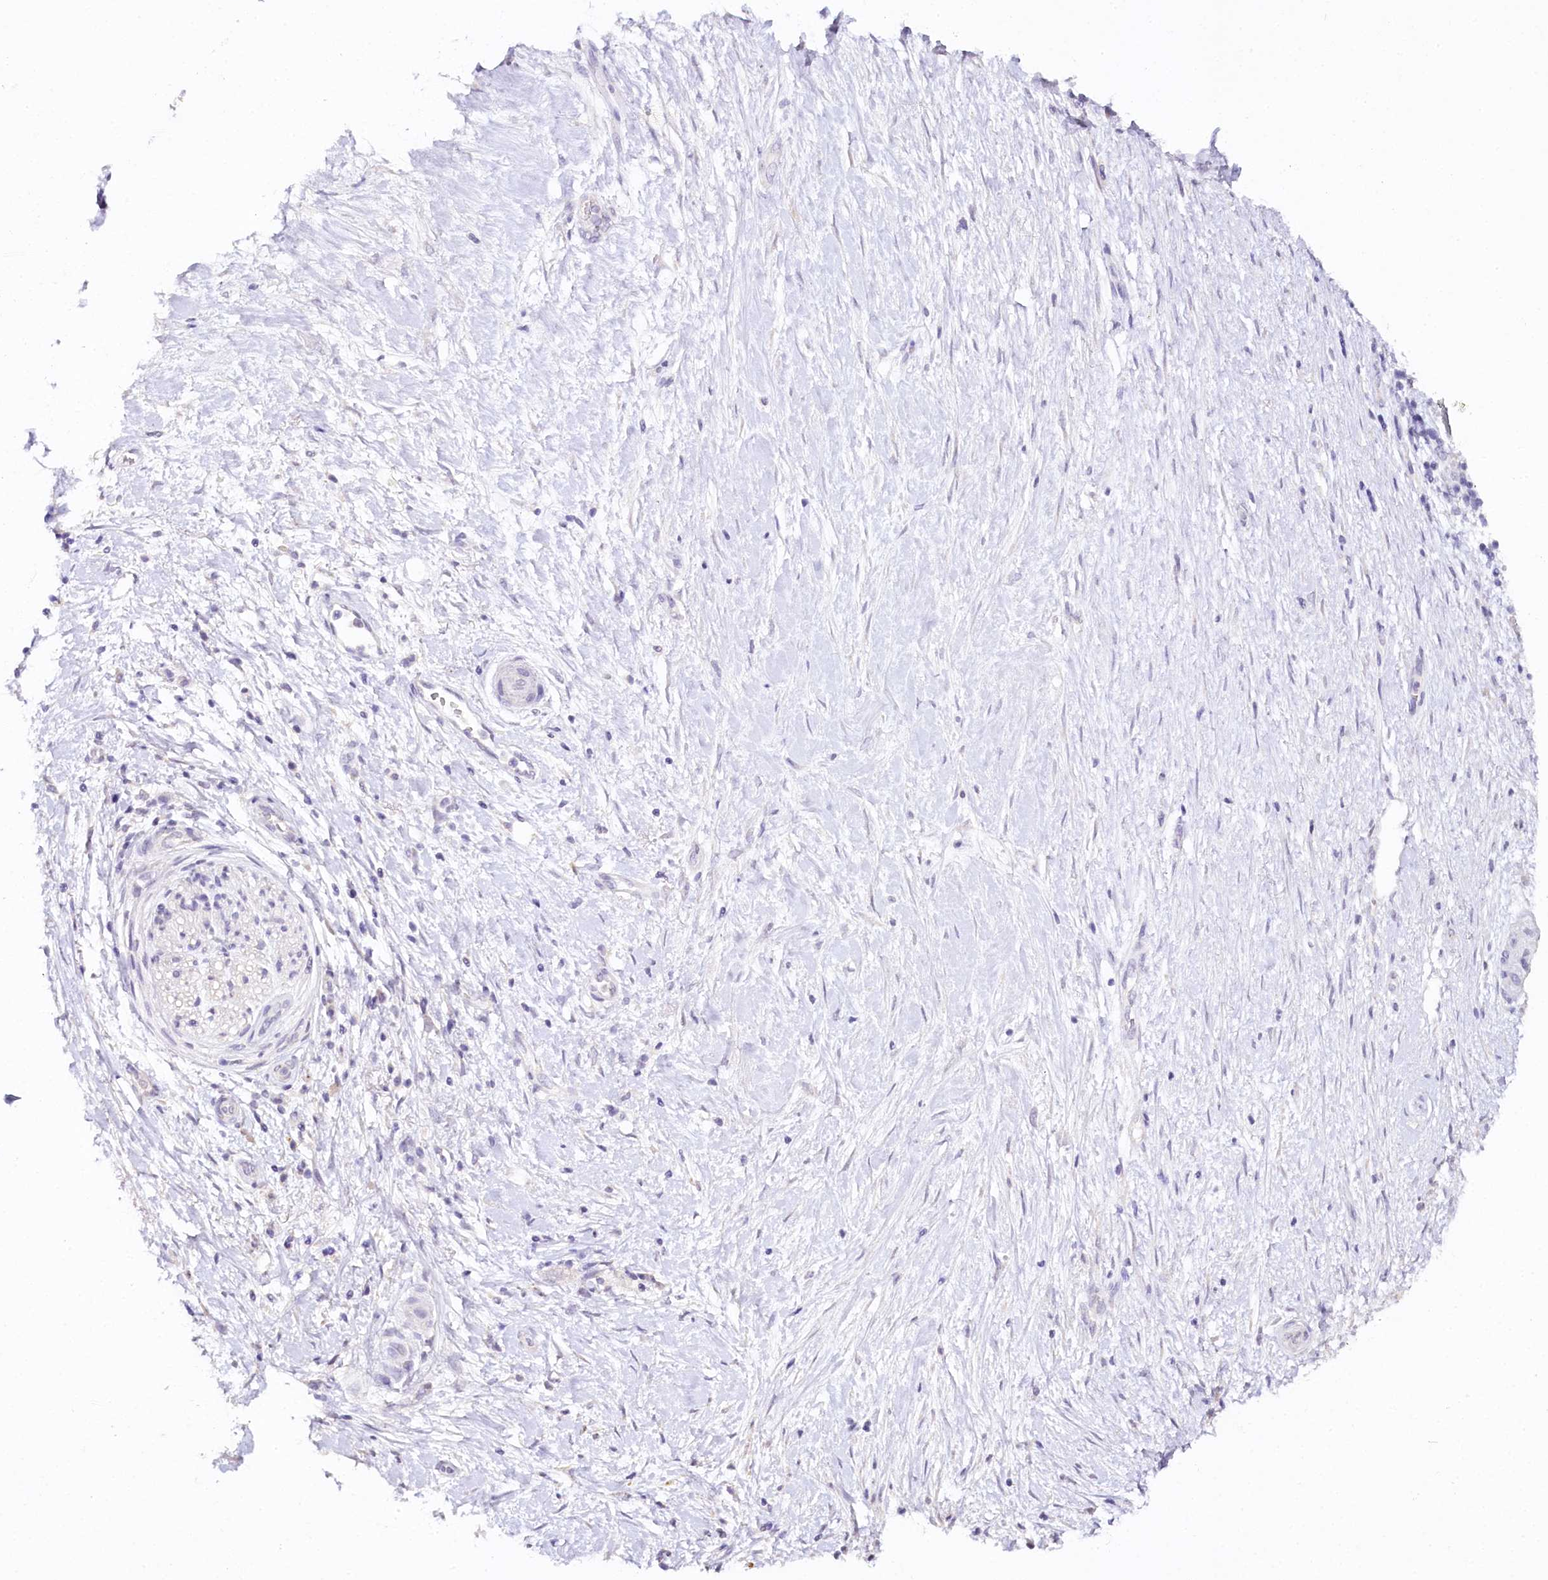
{"staining": {"intensity": "negative", "quantity": "none", "location": "none"}, "tissue": "pancreatic cancer", "cell_type": "Tumor cells", "image_type": "cancer", "snomed": [{"axis": "morphology", "description": "Adenocarcinoma, NOS"}, {"axis": "topography", "description": "Pancreas"}], "caption": "IHC micrograph of neoplastic tissue: pancreatic cancer stained with DAB demonstrates no significant protein expression in tumor cells.", "gene": "TP53", "patient": {"sex": "female", "age": 73}}